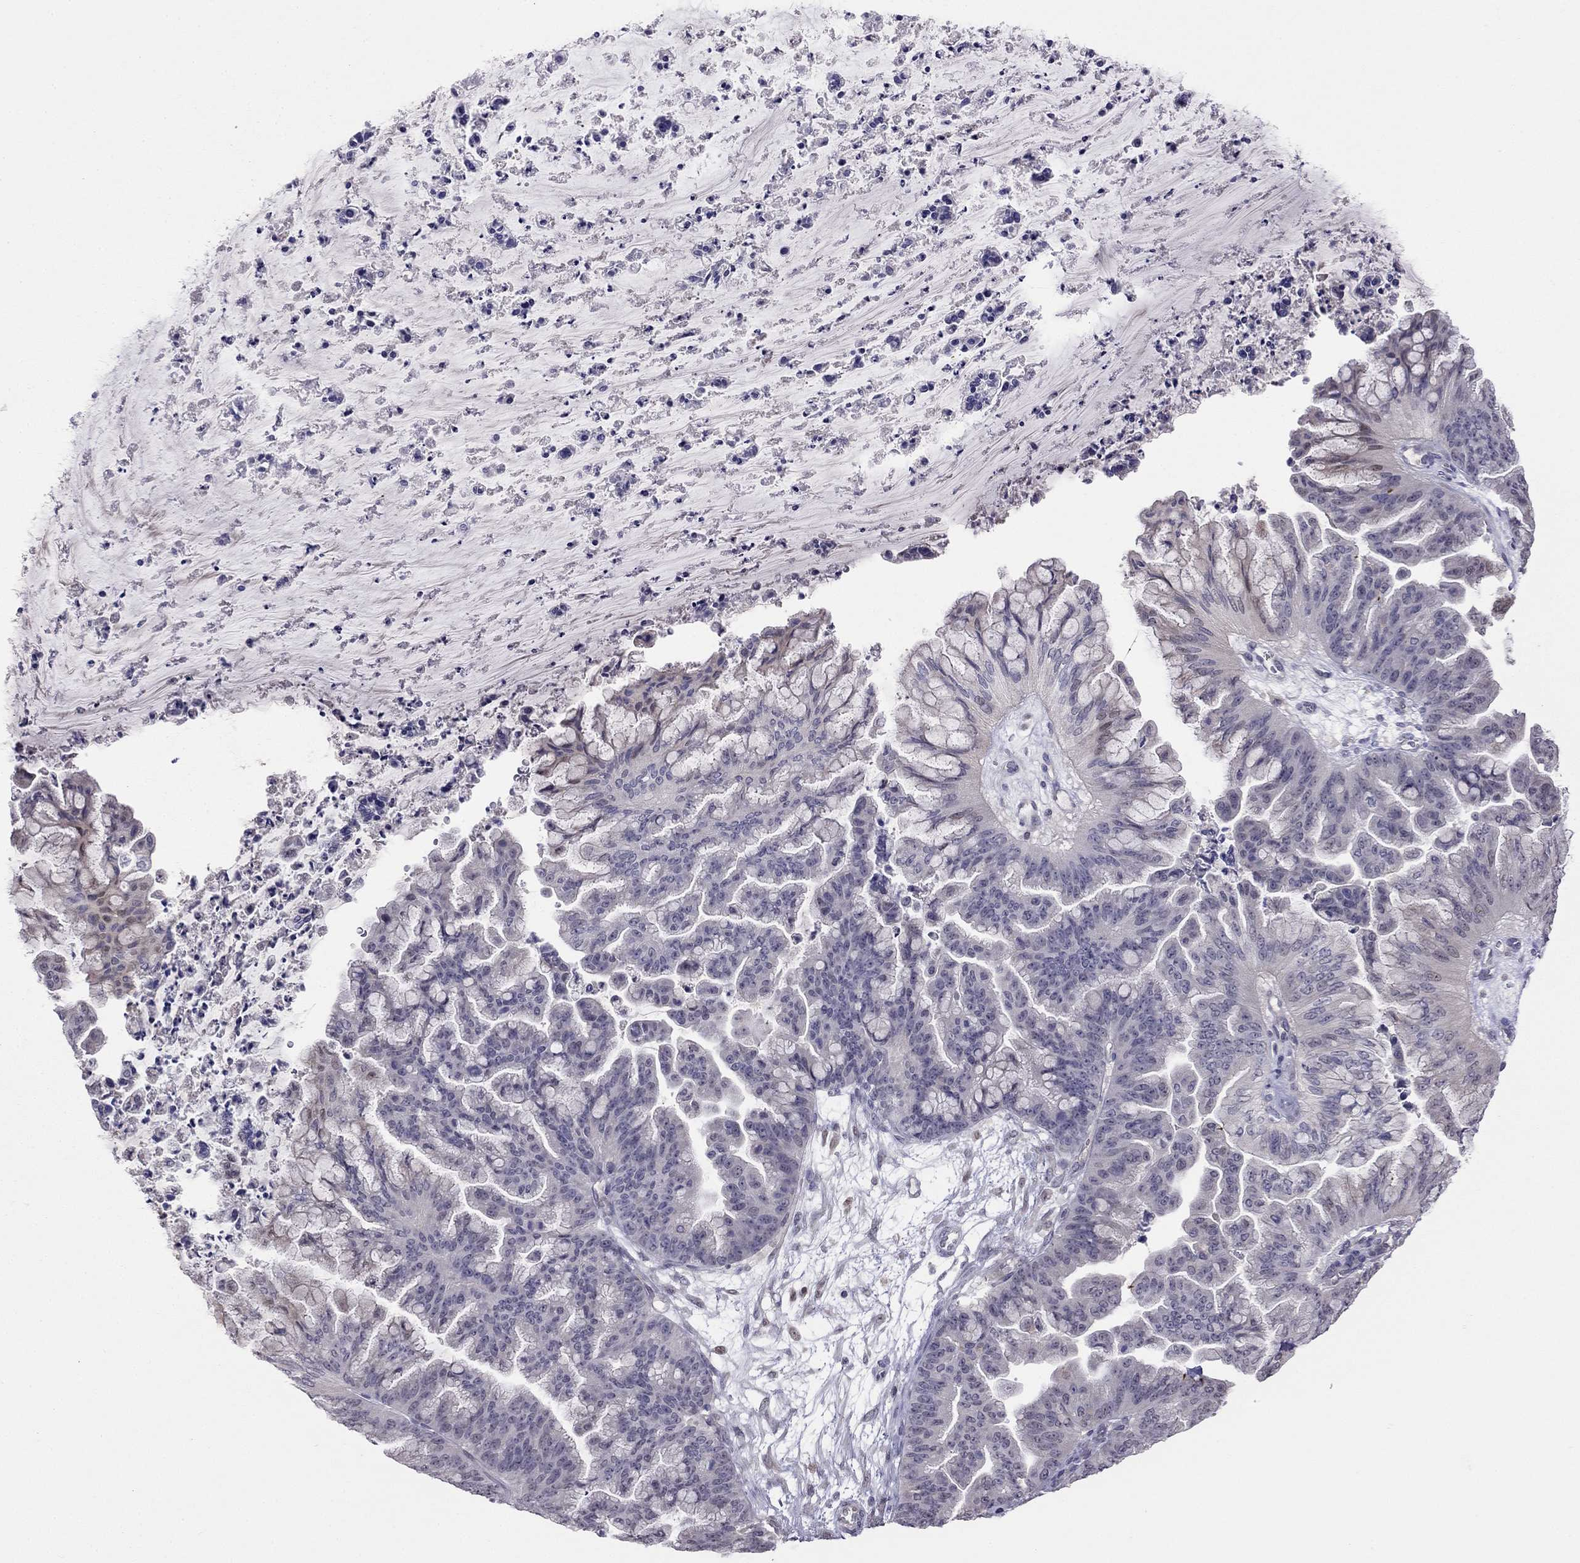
{"staining": {"intensity": "negative", "quantity": "none", "location": "none"}, "tissue": "ovarian cancer", "cell_type": "Tumor cells", "image_type": "cancer", "snomed": [{"axis": "morphology", "description": "Cystadenocarcinoma, mucinous, NOS"}, {"axis": "topography", "description": "Ovary"}], "caption": "Immunohistochemistry (IHC) of human ovarian cancer shows no staining in tumor cells.", "gene": "LRRC39", "patient": {"sex": "female", "age": 67}}